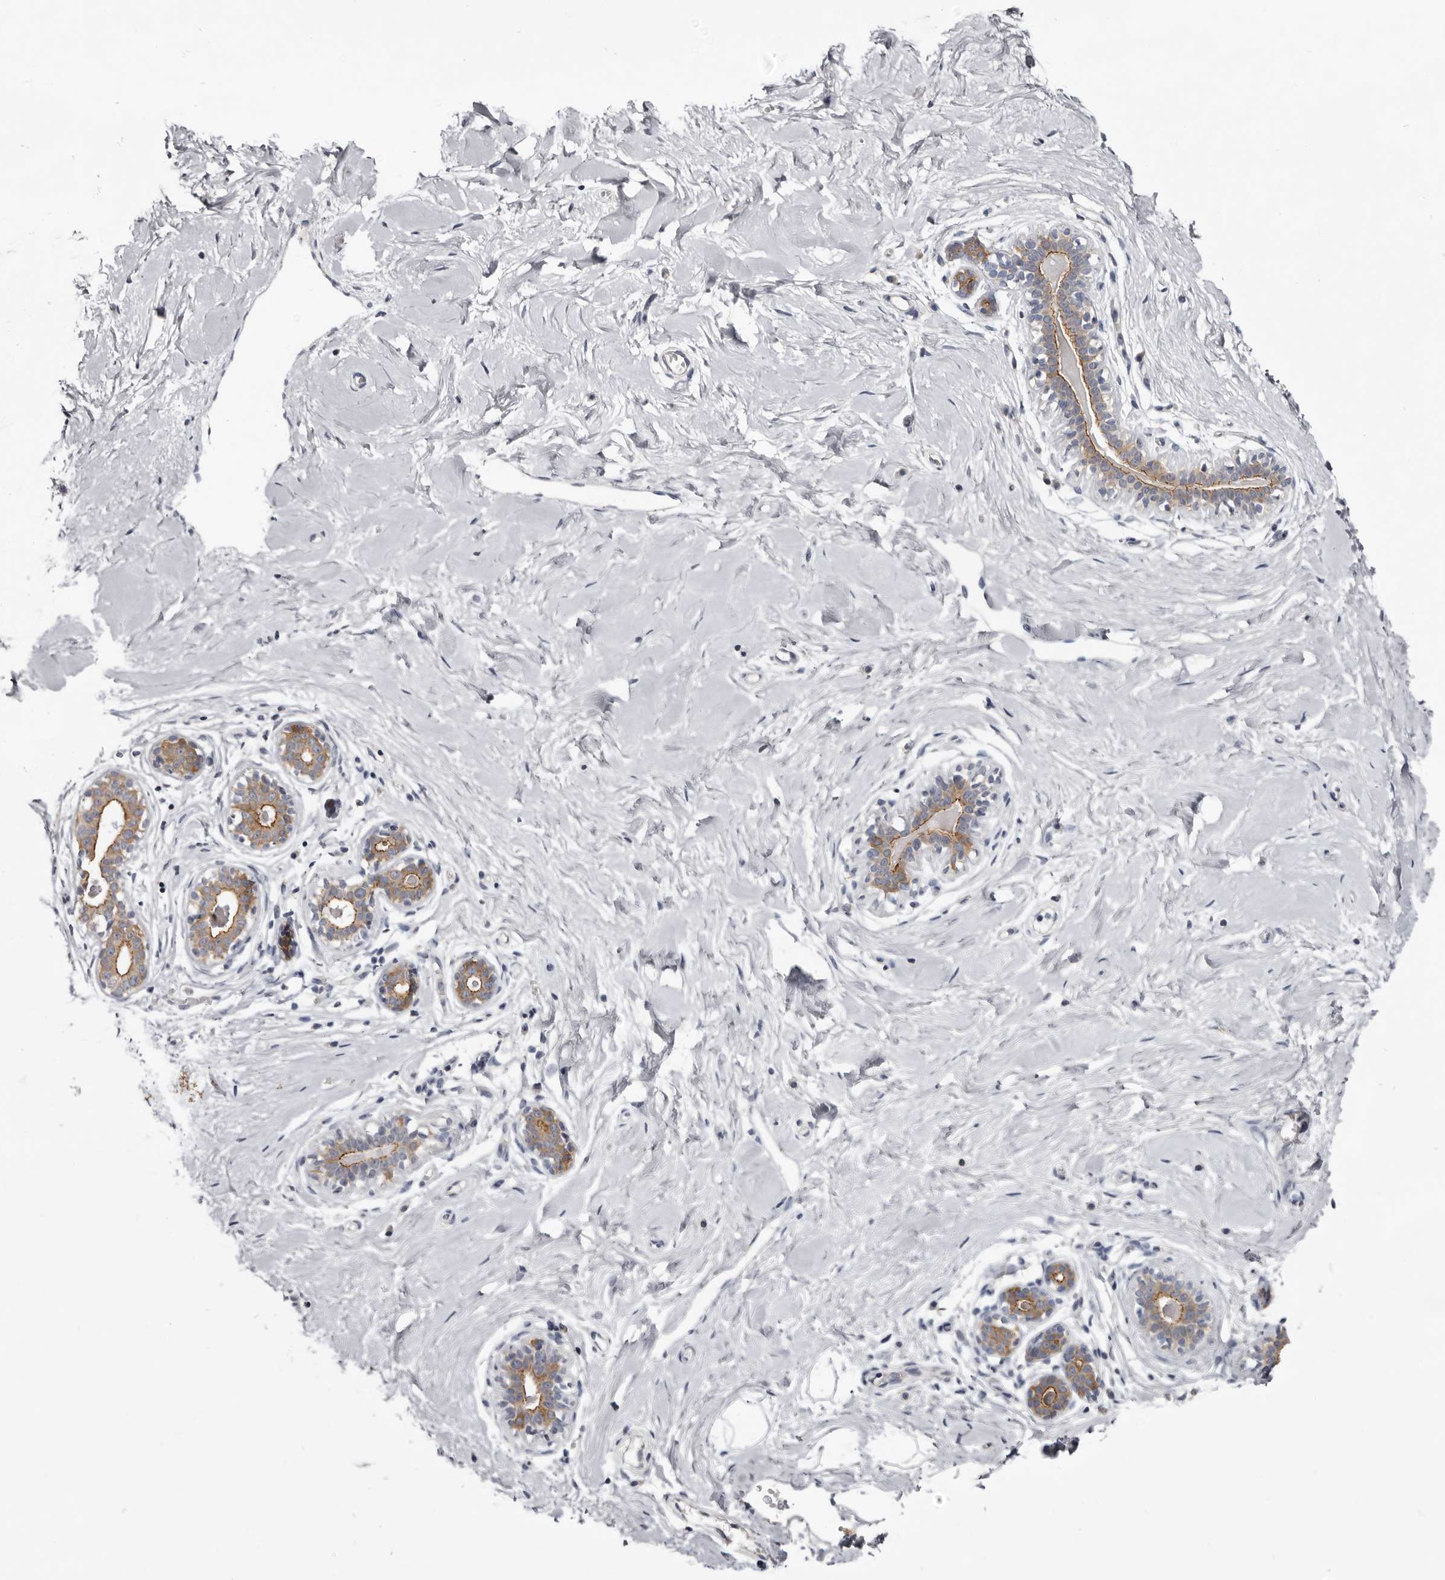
{"staining": {"intensity": "negative", "quantity": "none", "location": "none"}, "tissue": "breast", "cell_type": "Adipocytes", "image_type": "normal", "snomed": [{"axis": "morphology", "description": "Normal tissue, NOS"}, {"axis": "morphology", "description": "Adenoma, NOS"}, {"axis": "topography", "description": "Breast"}], "caption": "Breast stained for a protein using immunohistochemistry shows no positivity adipocytes.", "gene": "CGN", "patient": {"sex": "female", "age": 23}}